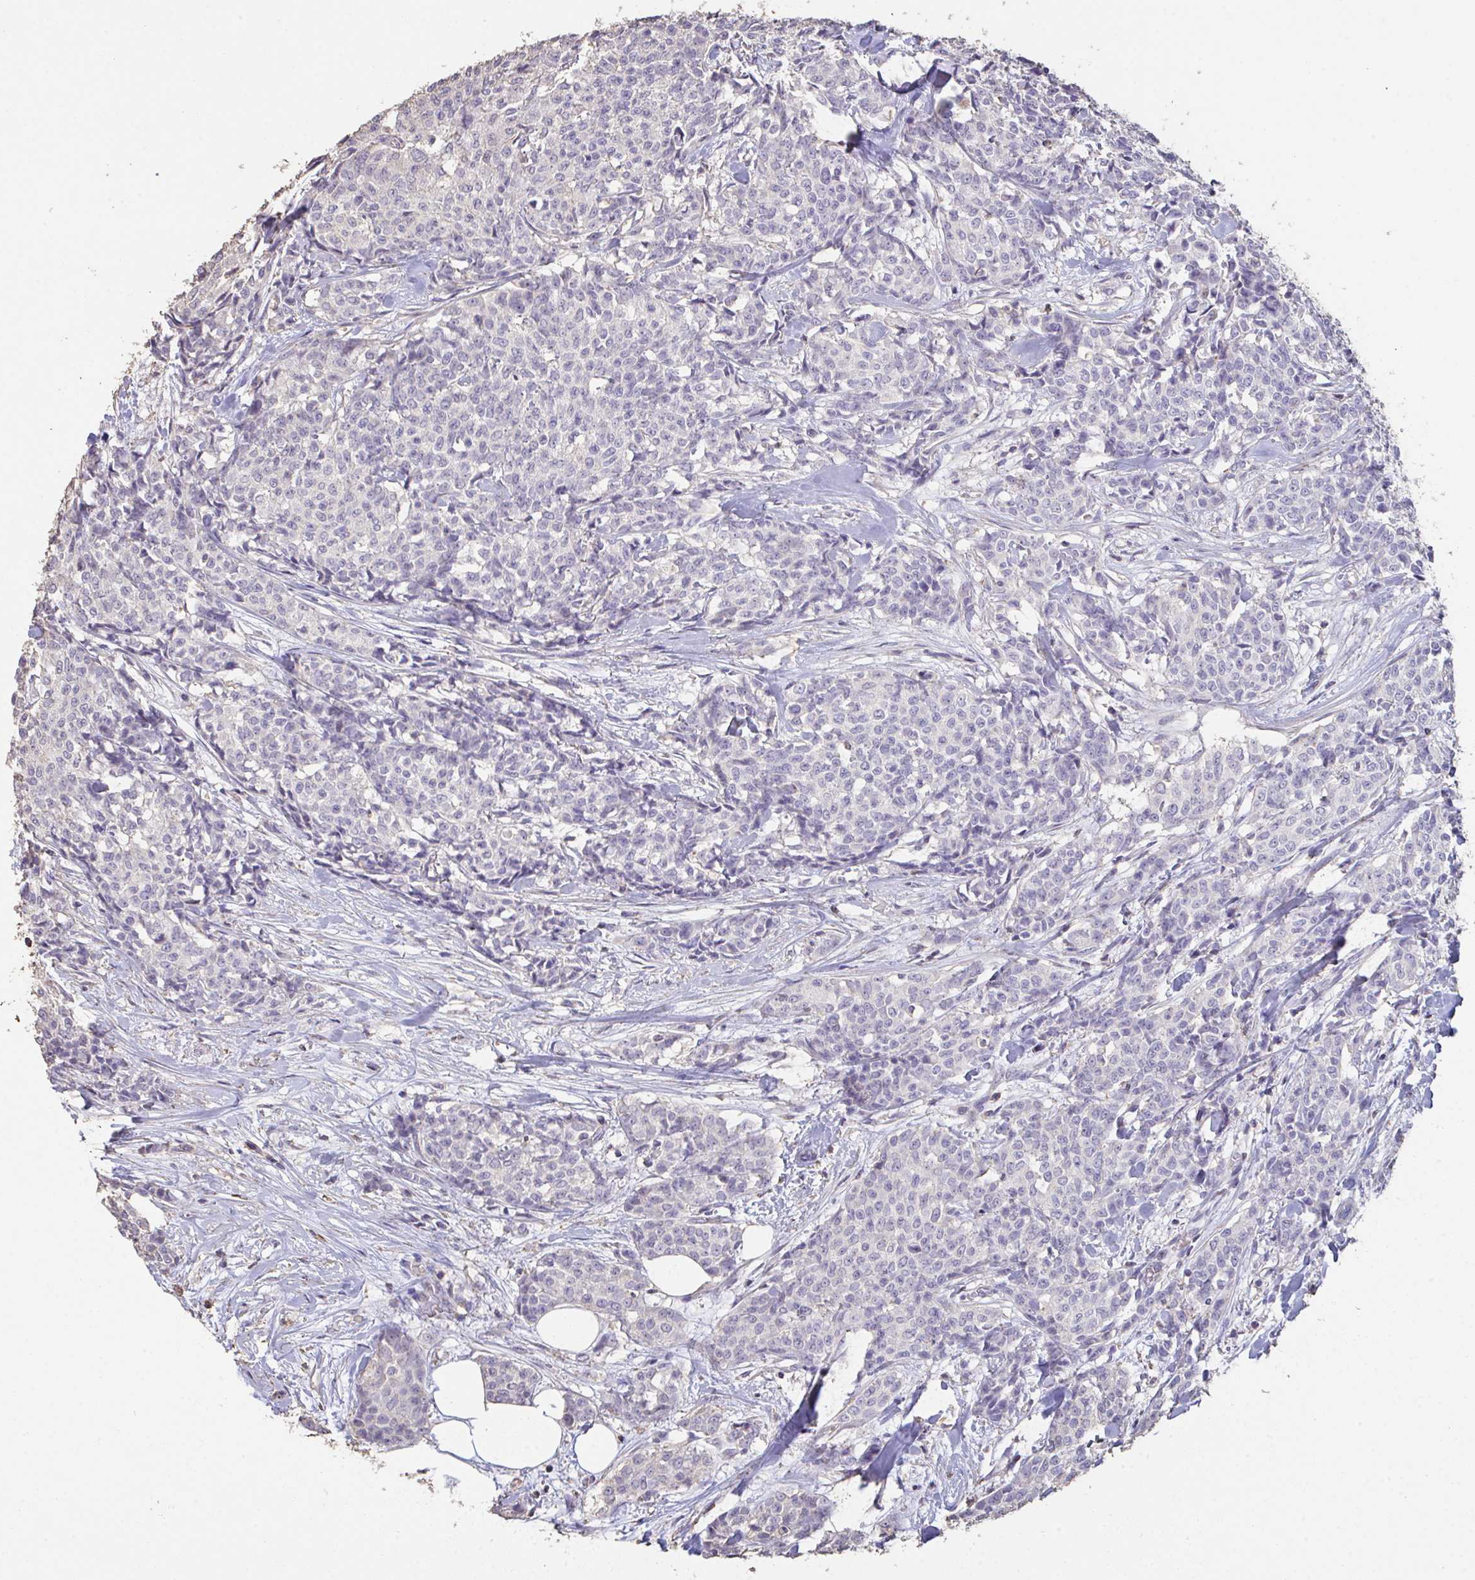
{"staining": {"intensity": "negative", "quantity": "none", "location": "none"}, "tissue": "breast cancer", "cell_type": "Tumor cells", "image_type": "cancer", "snomed": [{"axis": "morphology", "description": "Duct carcinoma"}, {"axis": "topography", "description": "Breast"}], "caption": "This is an immunohistochemistry (IHC) micrograph of breast cancer. There is no positivity in tumor cells.", "gene": "IL23R", "patient": {"sex": "female", "age": 91}}